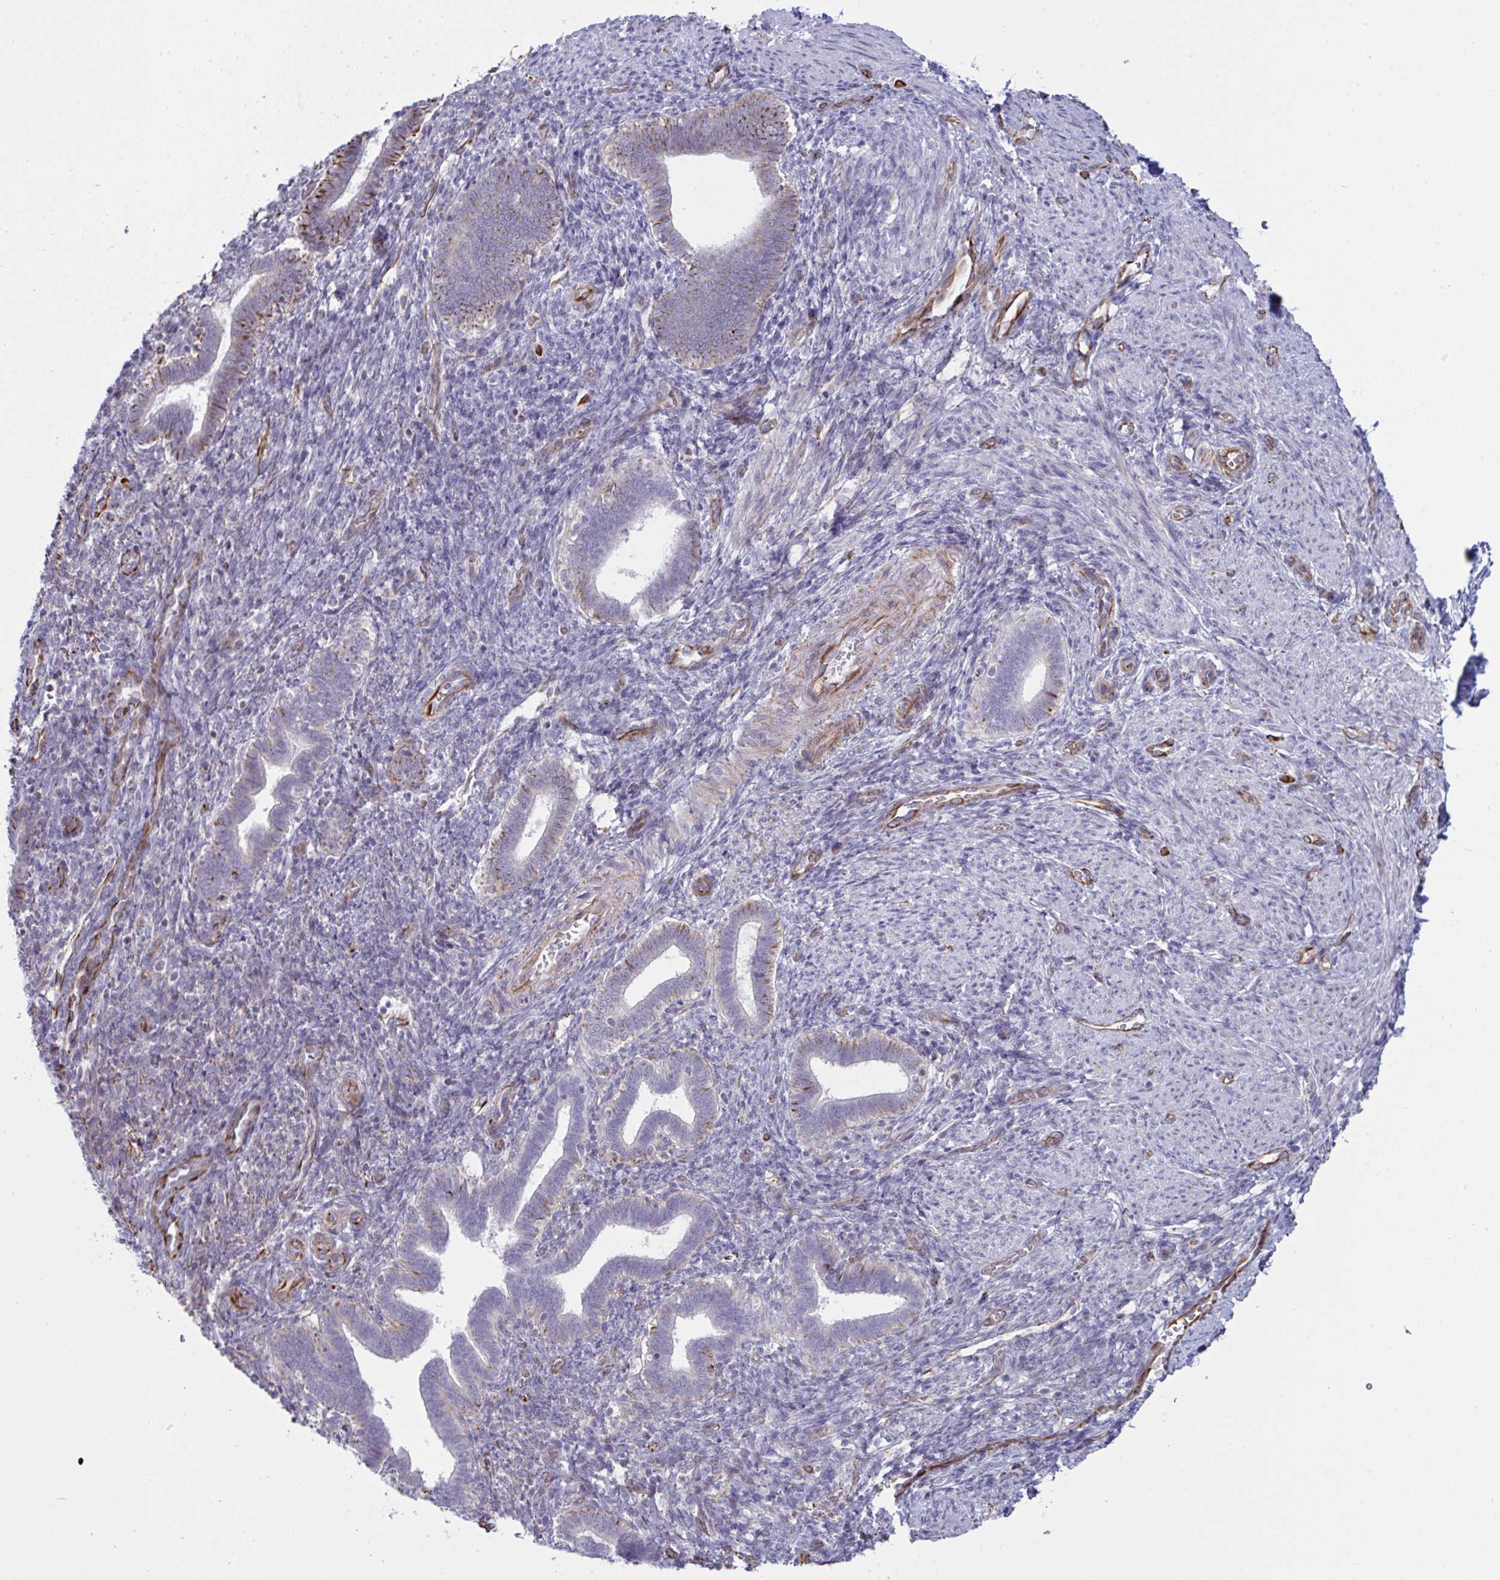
{"staining": {"intensity": "negative", "quantity": "none", "location": "none"}, "tissue": "endometrium", "cell_type": "Cells in endometrial stroma", "image_type": "normal", "snomed": [{"axis": "morphology", "description": "Normal tissue, NOS"}, {"axis": "topography", "description": "Endometrium"}], "caption": "Immunohistochemistry (IHC) of benign endometrium exhibits no staining in cells in endometrial stroma. (Brightfield microscopy of DAB (3,3'-diaminobenzidine) immunohistochemistry (IHC) at high magnification).", "gene": "DCBLD1", "patient": {"sex": "female", "age": 34}}